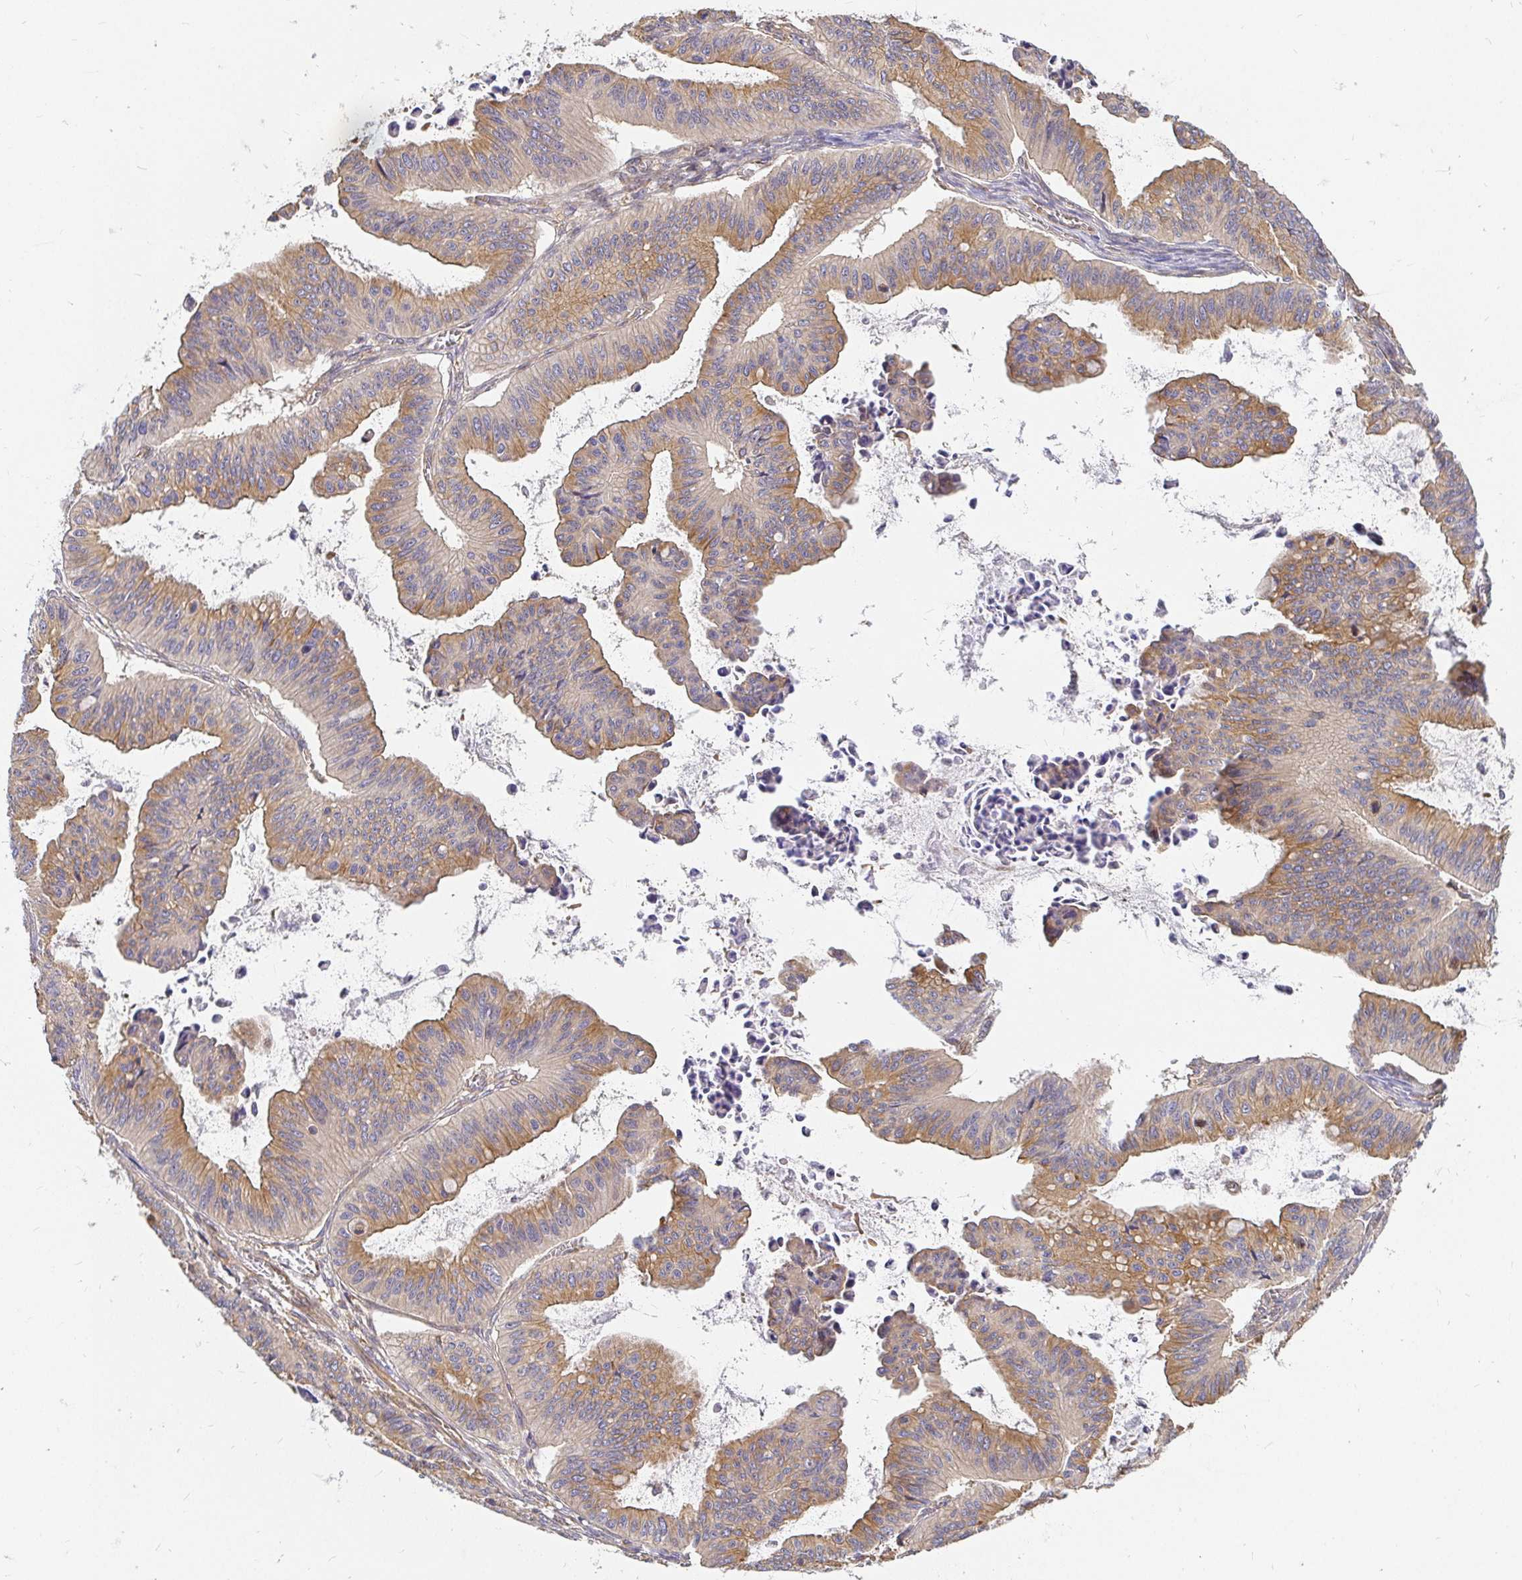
{"staining": {"intensity": "moderate", "quantity": ">75%", "location": "cytoplasmic/membranous"}, "tissue": "ovarian cancer", "cell_type": "Tumor cells", "image_type": "cancer", "snomed": [{"axis": "morphology", "description": "Cystadenocarcinoma, mucinous, NOS"}, {"axis": "topography", "description": "Ovary"}], "caption": "The micrograph shows immunohistochemical staining of mucinous cystadenocarcinoma (ovarian). There is moderate cytoplasmic/membranous staining is identified in about >75% of tumor cells. (DAB = brown stain, brightfield microscopy at high magnification).", "gene": "KIF5B", "patient": {"sex": "female", "age": 72}}